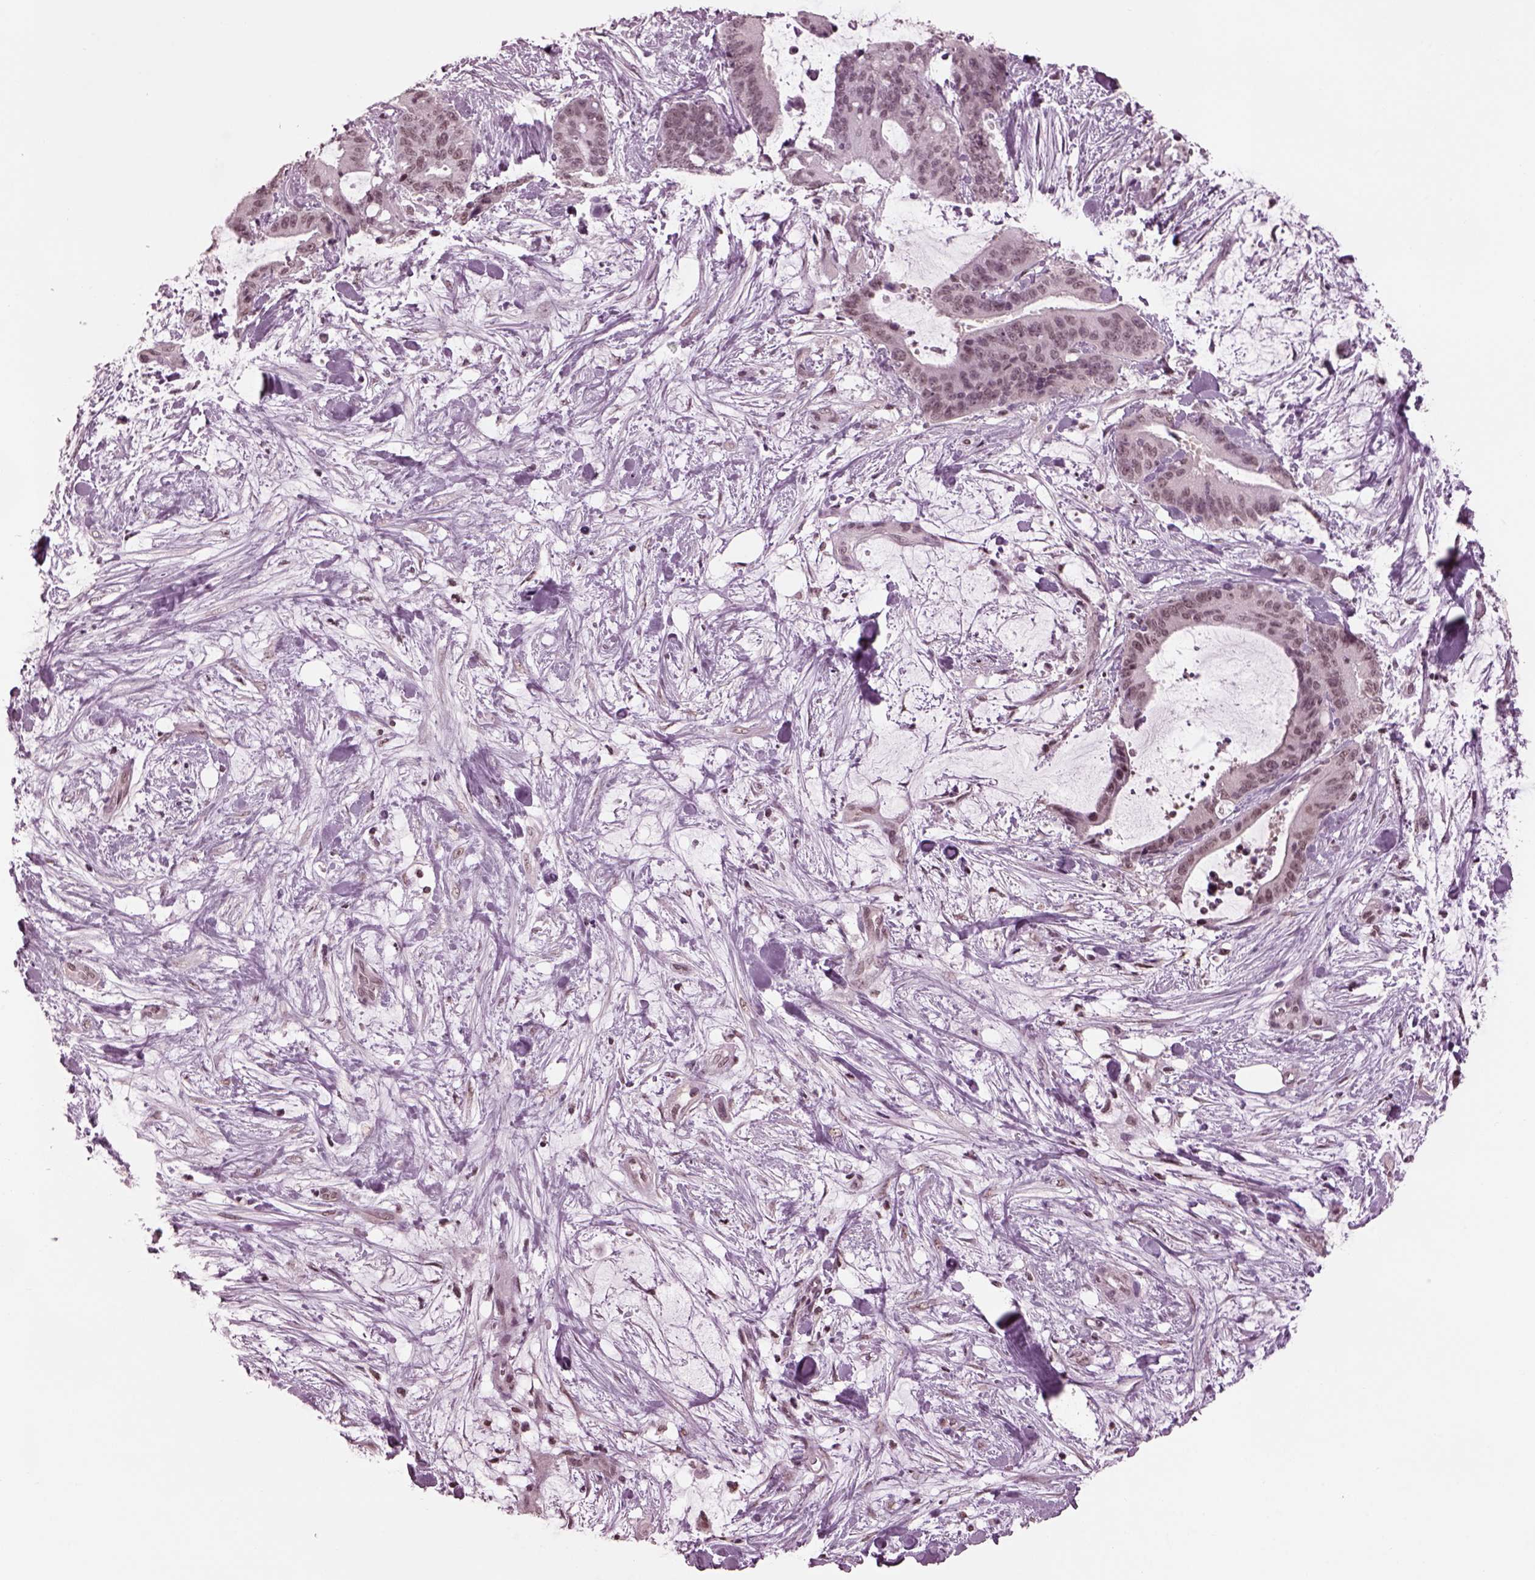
{"staining": {"intensity": "negative", "quantity": "none", "location": "none"}, "tissue": "liver cancer", "cell_type": "Tumor cells", "image_type": "cancer", "snomed": [{"axis": "morphology", "description": "Cholangiocarcinoma"}, {"axis": "topography", "description": "Liver"}], "caption": "This histopathology image is of liver cholangiocarcinoma stained with immunohistochemistry to label a protein in brown with the nuclei are counter-stained blue. There is no positivity in tumor cells.", "gene": "RUVBL2", "patient": {"sex": "female", "age": 73}}